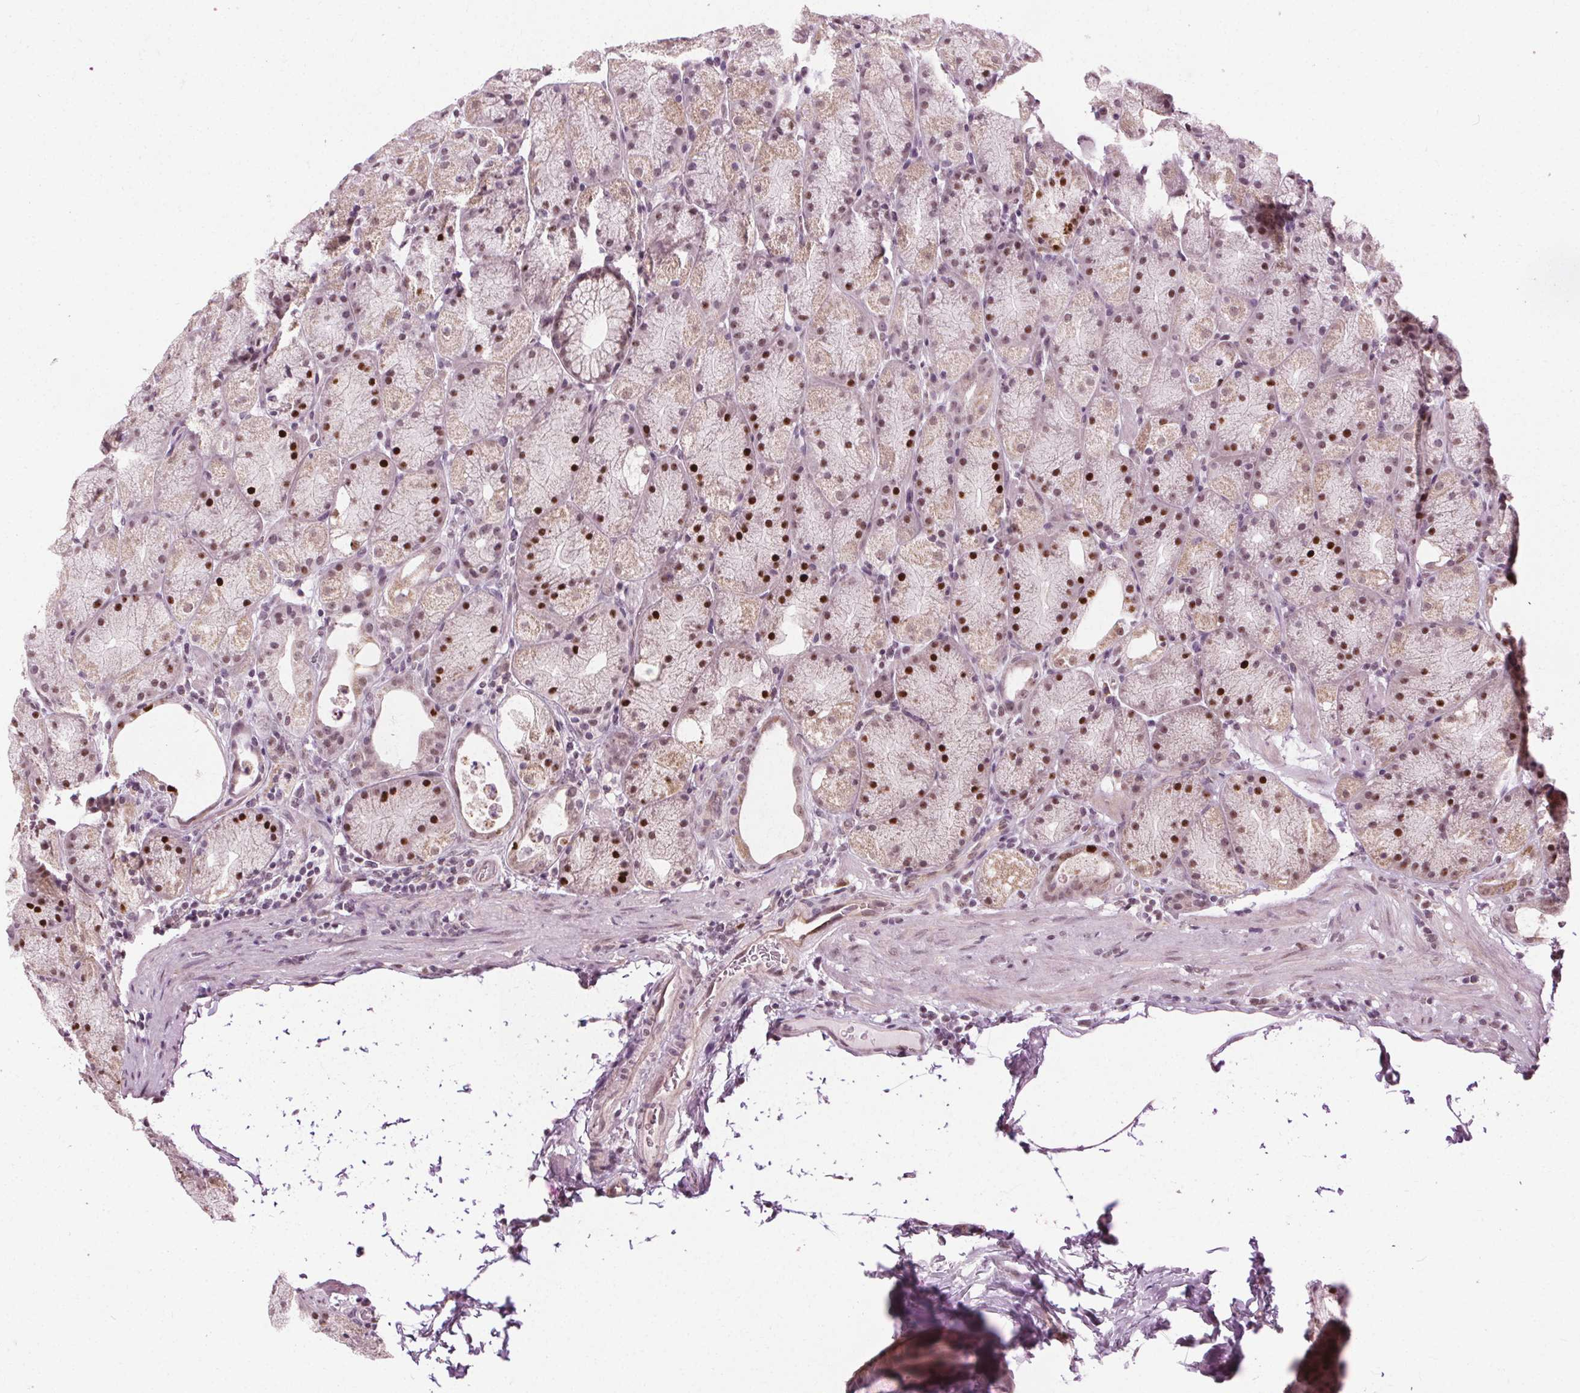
{"staining": {"intensity": "strong", "quantity": "25%-75%", "location": "nuclear"}, "tissue": "stomach", "cell_type": "Glandular cells", "image_type": "normal", "snomed": [{"axis": "morphology", "description": "Normal tissue, NOS"}, {"axis": "topography", "description": "Stomach, upper"}, {"axis": "topography", "description": "Stomach"}], "caption": "This micrograph demonstrates immunohistochemistry staining of benign stomach, with high strong nuclear positivity in about 25%-75% of glandular cells.", "gene": "CEBPA", "patient": {"sex": "male", "age": 48}}